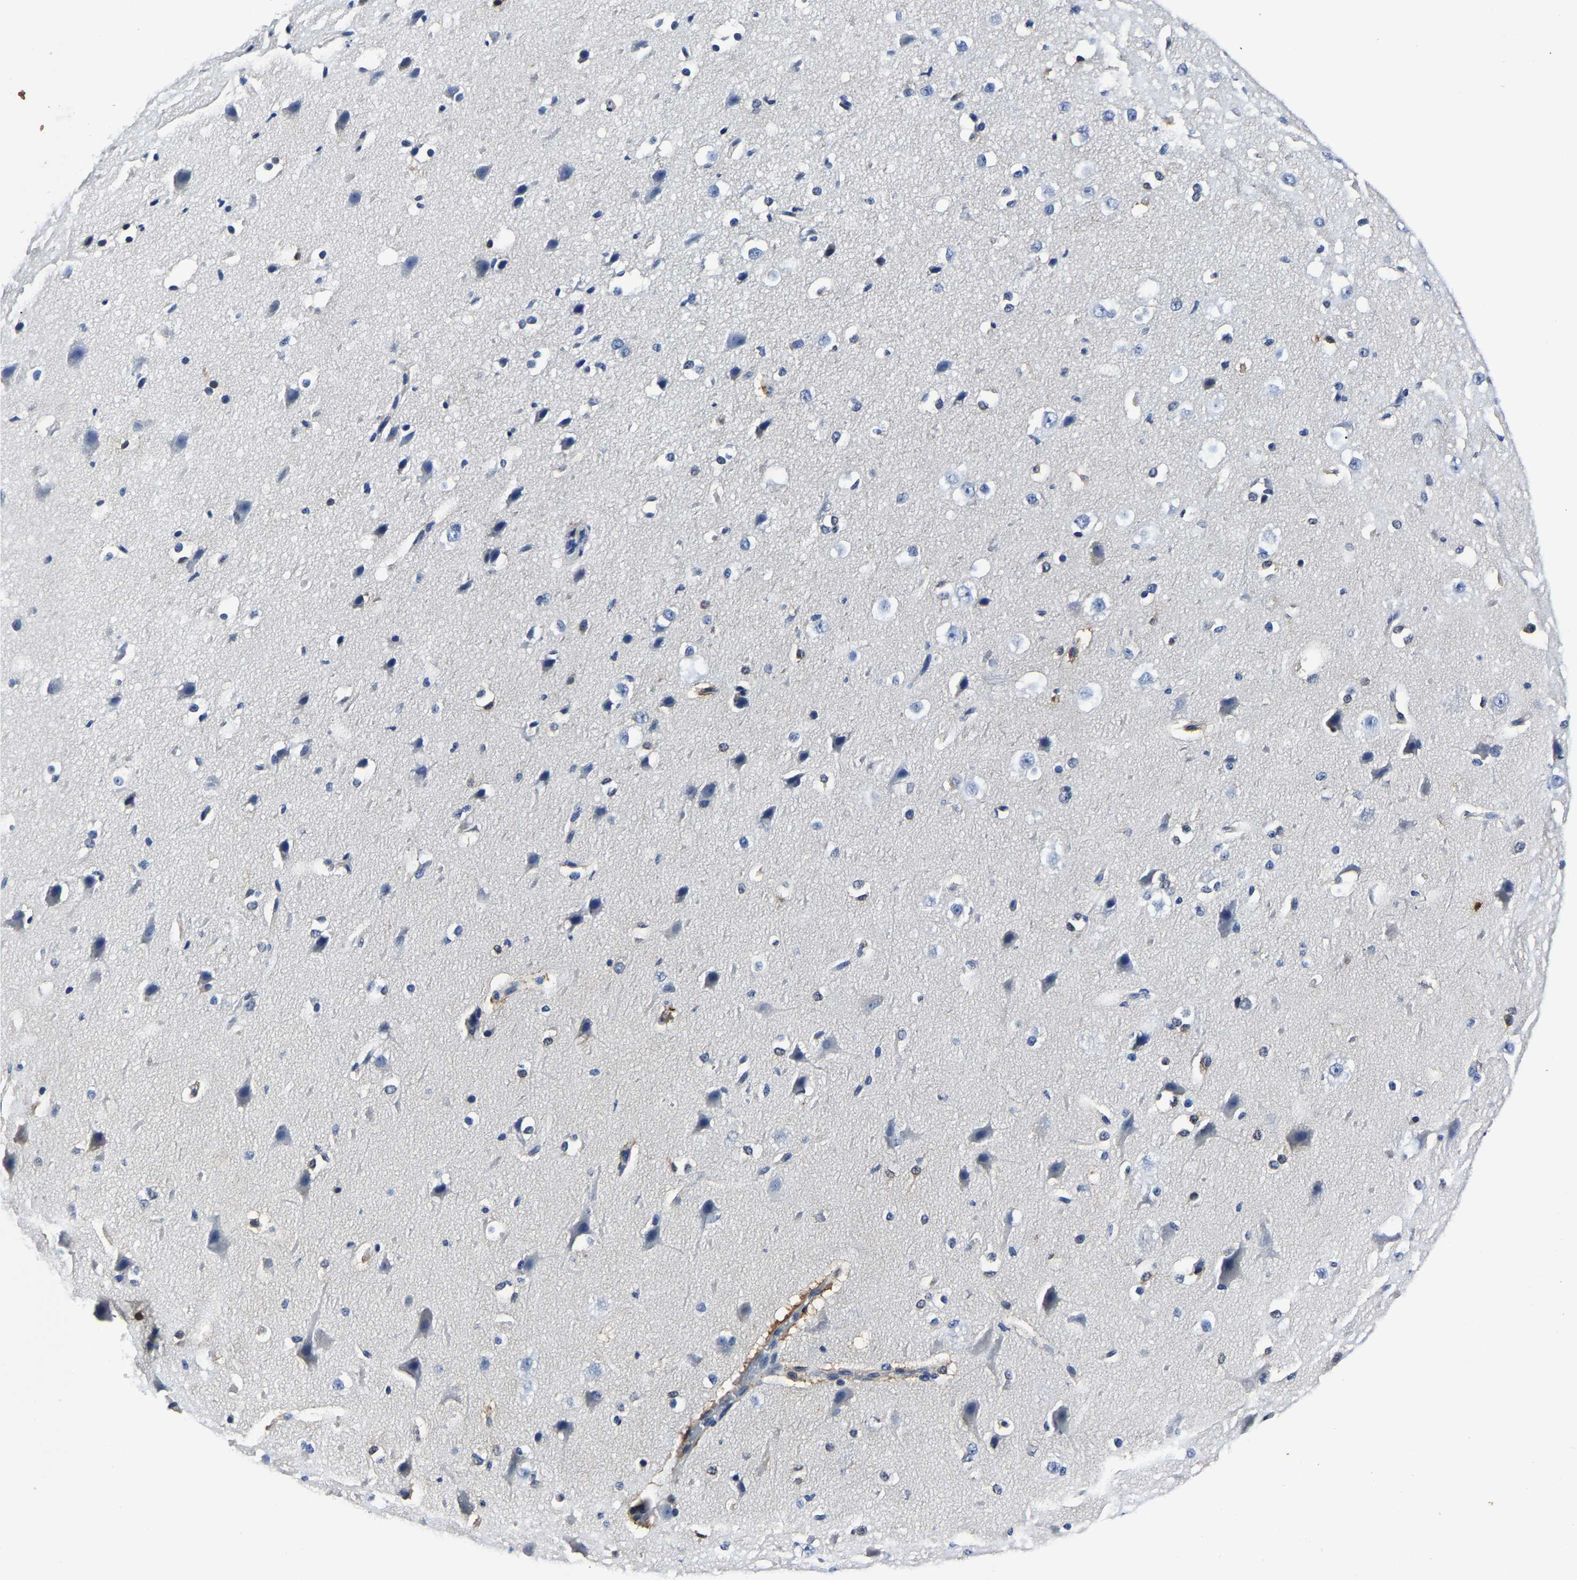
{"staining": {"intensity": "negative", "quantity": "none", "location": "none"}, "tissue": "cerebral cortex", "cell_type": "Endothelial cells", "image_type": "normal", "snomed": [{"axis": "morphology", "description": "Normal tissue, NOS"}, {"axis": "morphology", "description": "Developmental malformation"}, {"axis": "topography", "description": "Cerebral cortex"}], "caption": "Endothelial cells are negative for brown protein staining in unremarkable cerebral cortex. The staining is performed using DAB (3,3'-diaminobenzidine) brown chromogen with nuclei counter-stained in using hematoxylin.", "gene": "PSPH", "patient": {"sex": "female", "age": 30}}